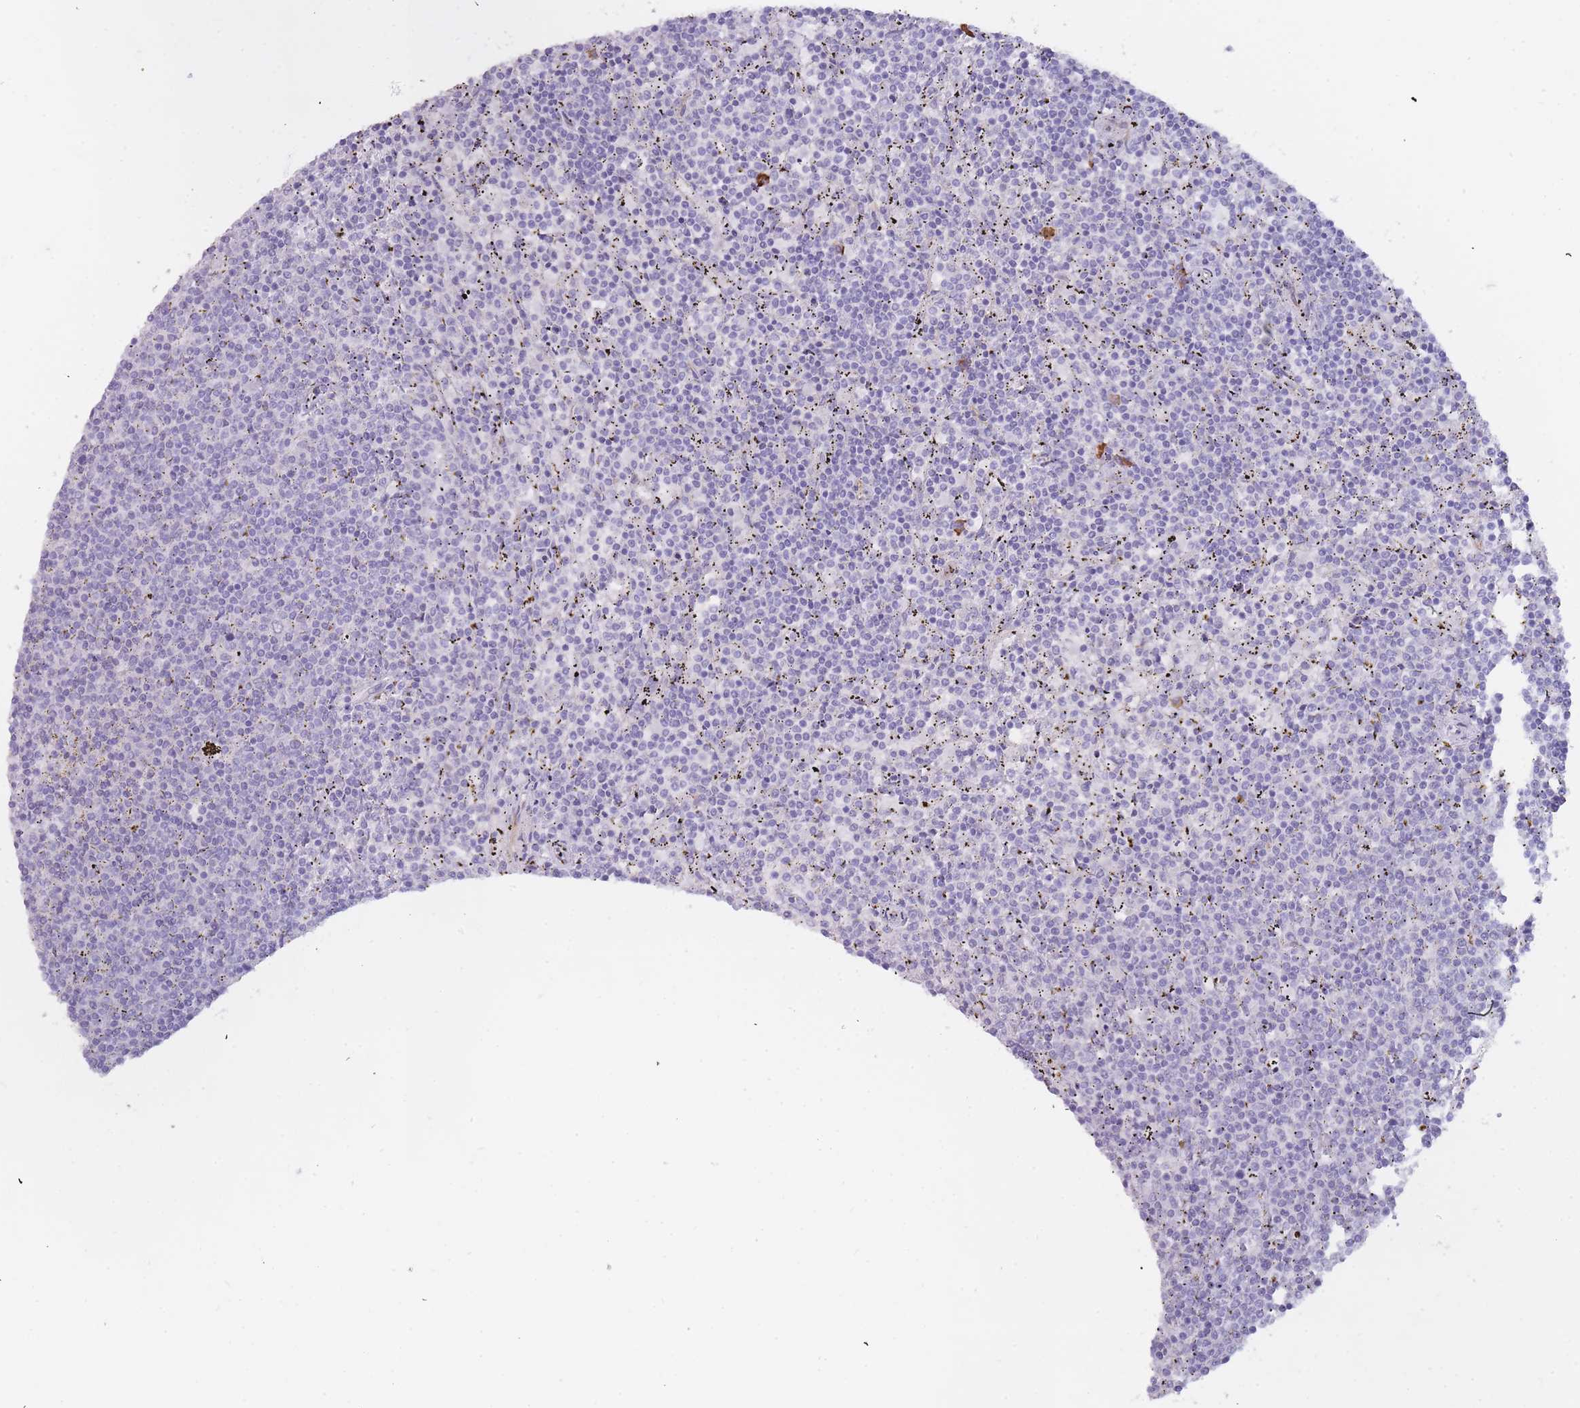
{"staining": {"intensity": "negative", "quantity": "none", "location": "none"}, "tissue": "lymphoma", "cell_type": "Tumor cells", "image_type": "cancer", "snomed": [{"axis": "morphology", "description": "Malignant lymphoma, non-Hodgkin's type, Low grade"}, {"axis": "topography", "description": "Spleen"}], "caption": "This is an immunohistochemistry (IHC) micrograph of human low-grade malignant lymphoma, non-Hodgkin's type. There is no expression in tumor cells.", "gene": "SLC35E4", "patient": {"sex": "female", "age": 50}}